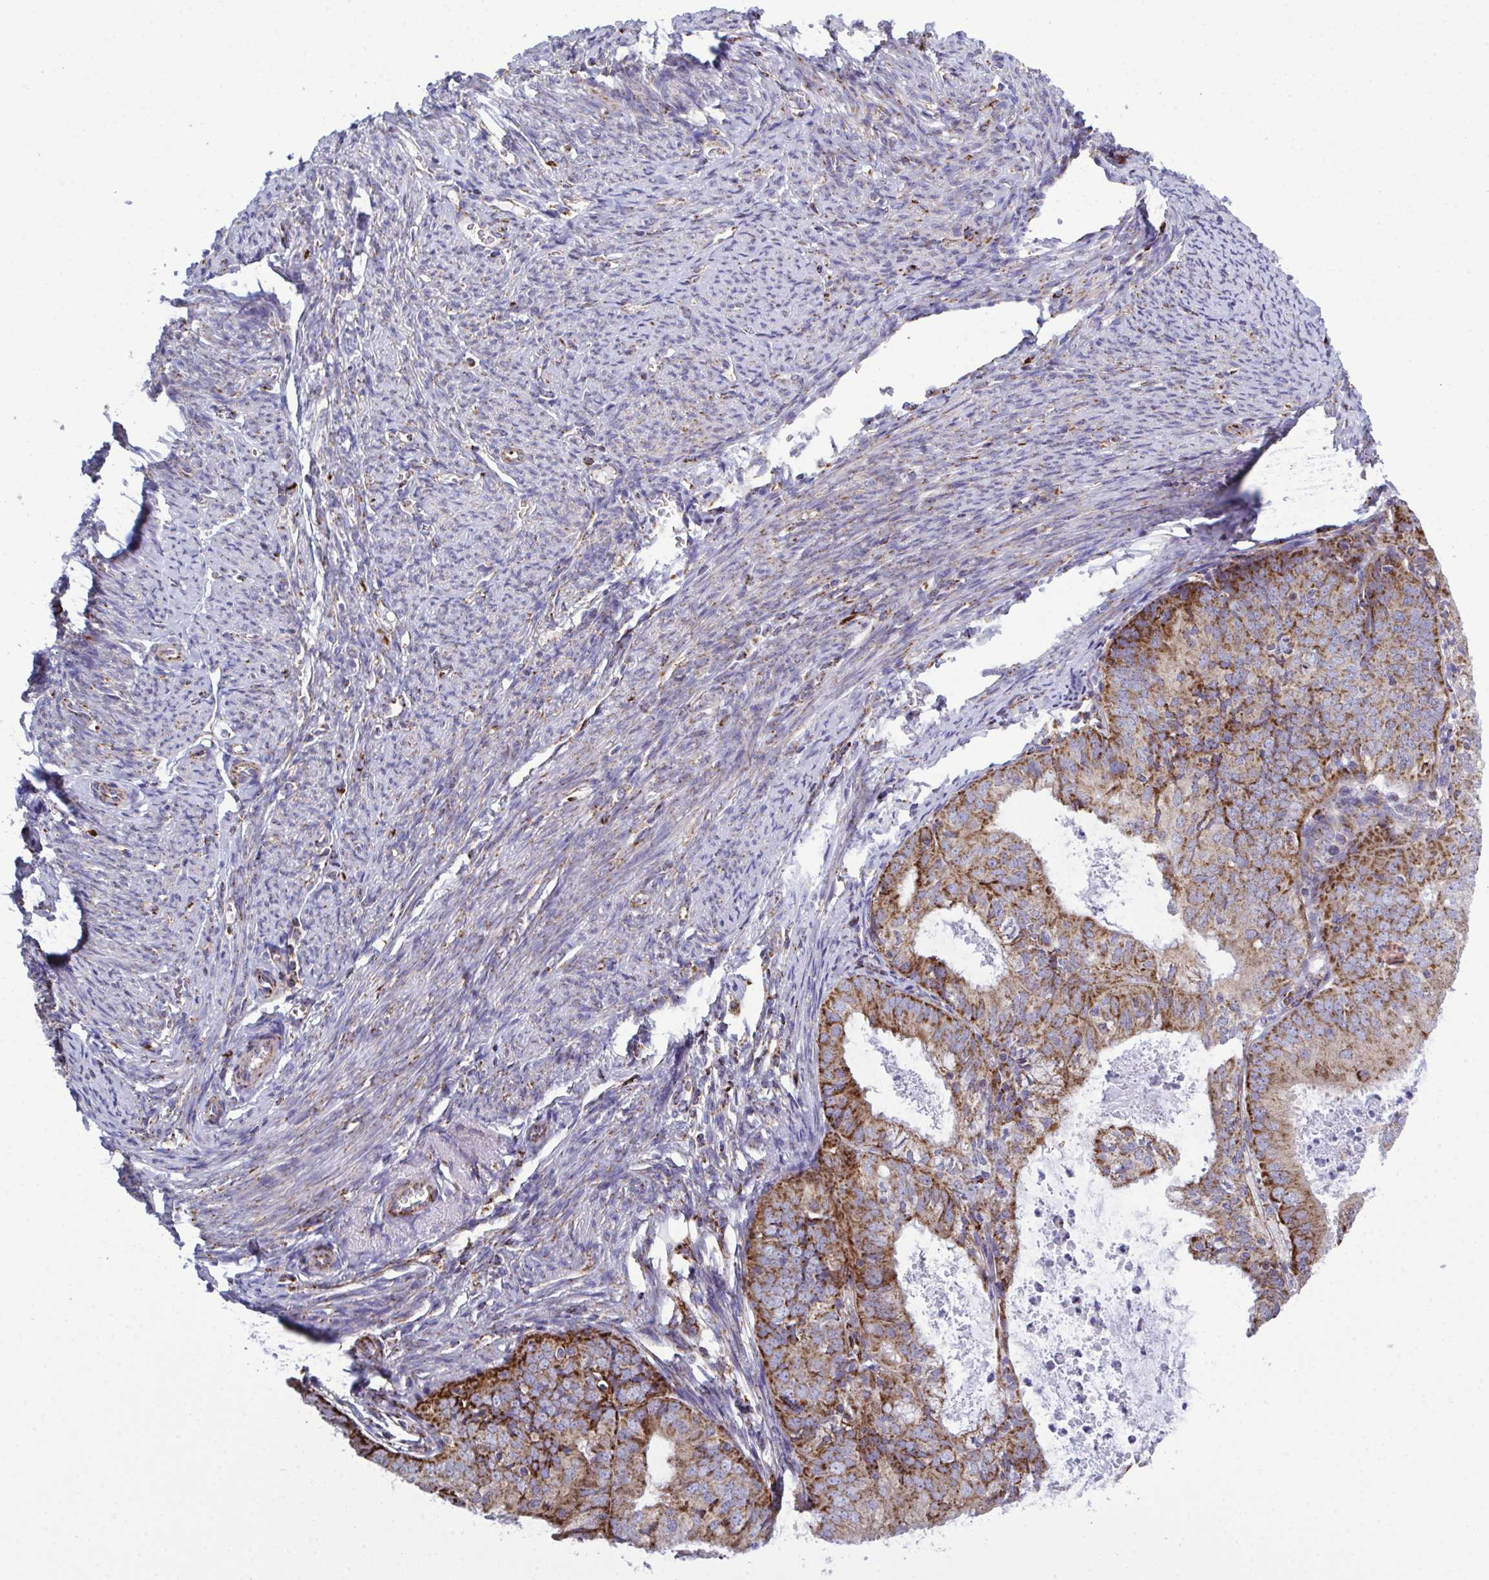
{"staining": {"intensity": "strong", "quantity": ">75%", "location": "cytoplasmic/membranous"}, "tissue": "endometrial cancer", "cell_type": "Tumor cells", "image_type": "cancer", "snomed": [{"axis": "morphology", "description": "Adenocarcinoma, NOS"}, {"axis": "topography", "description": "Endometrium"}], "caption": "Brown immunohistochemical staining in human endometrial cancer (adenocarcinoma) demonstrates strong cytoplasmic/membranous expression in approximately >75% of tumor cells.", "gene": "CSDE1", "patient": {"sex": "female", "age": 57}}